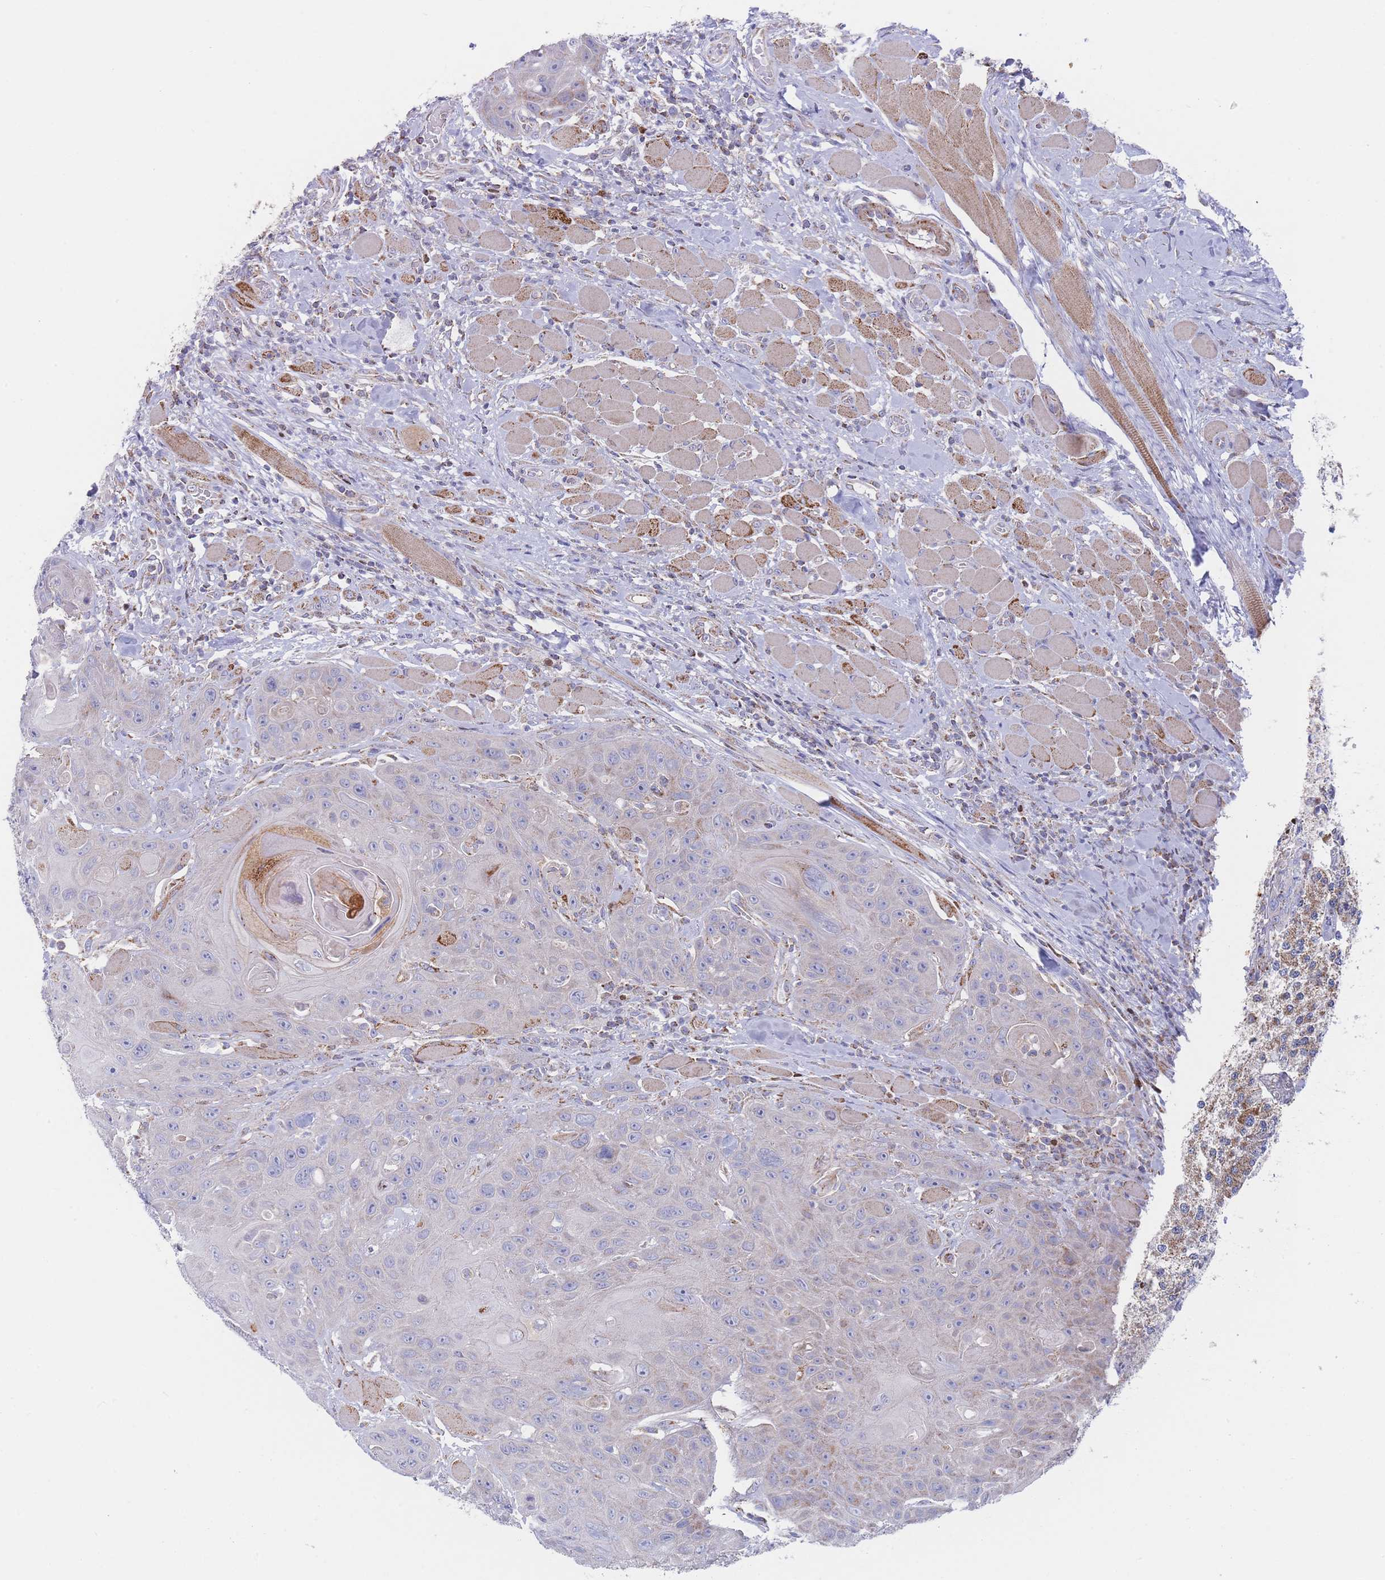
{"staining": {"intensity": "moderate", "quantity": "<25%", "location": "cytoplasmic/membranous"}, "tissue": "head and neck cancer", "cell_type": "Tumor cells", "image_type": "cancer", "snomed": [{"axis": "morphology", "description": "Squamous cell carcinoma, NOS"}, {"axis": "topography", "description": "Head-Neck"}], "caption": "Immunohistochemistry of human head and neck cancer reveals low levels of moderate cytoplasmic/membranous positivity in about <25% of tumor cells.", "gene": "IKZF4", "patient": {"sex": "female", "age": 59}}